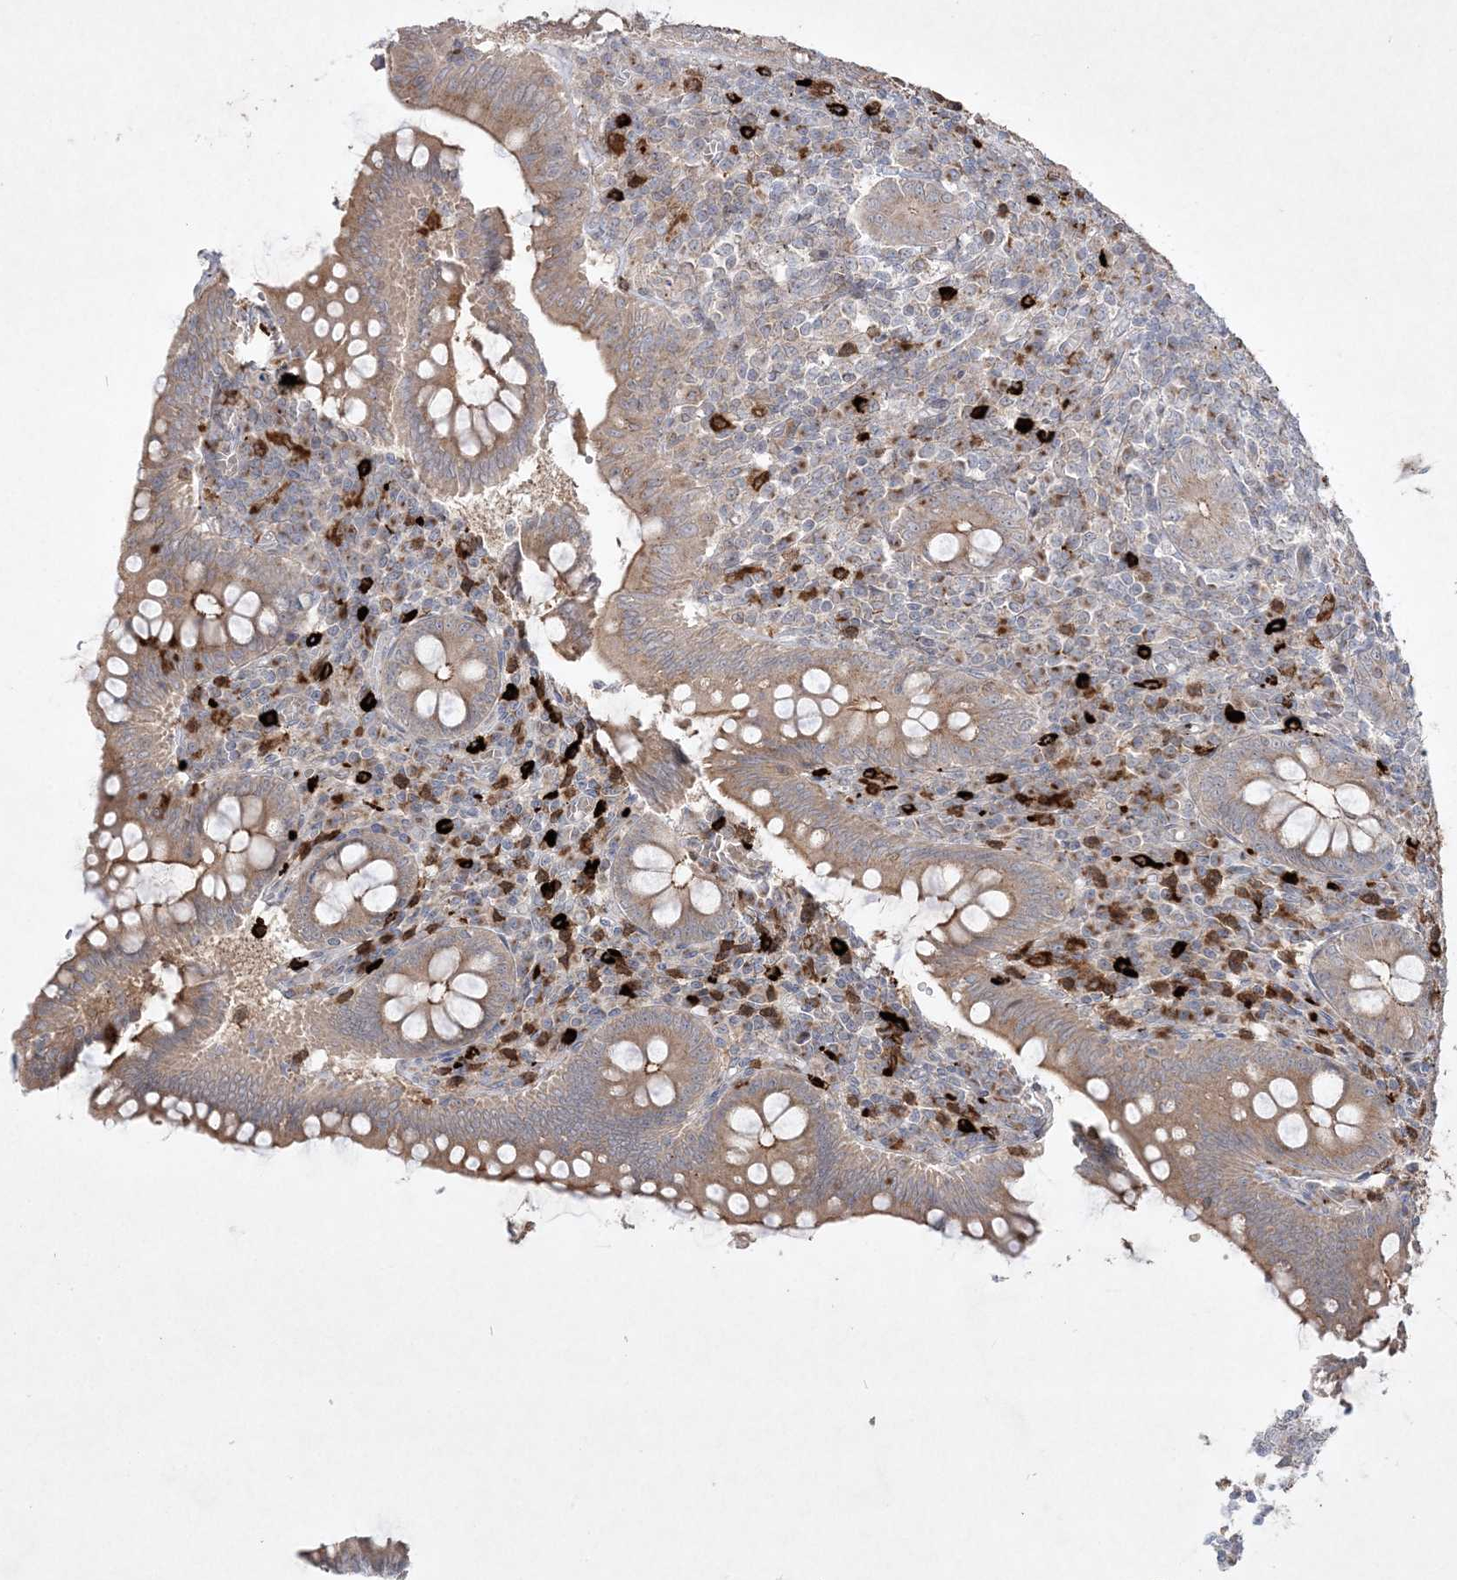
{"staining": {"intensity": "moderate", "quantity": ">75%", "location": "cytoplasmic/membranous"}, "tissue": "appendix", "cell_type": "Glandular cells", "image_type": "normal", "snomed": [{"axis": "morphology", "description": "Normal tissue, NOS"}, {"axis": "topography", "description": "Appendix"}], "caption": "High-magnification brightfield microscopy of normal appendix stained with DAB (3,3'-diaminobenzidine) (brown) and counterstained with hematoxylin (blue). glandular cells exhibit moderate cytoplasmic/membranous staining is appreciated in approximately>75% of cells.", "gene": "CLNK", "patient": {"sex": "male", "age": 14}}